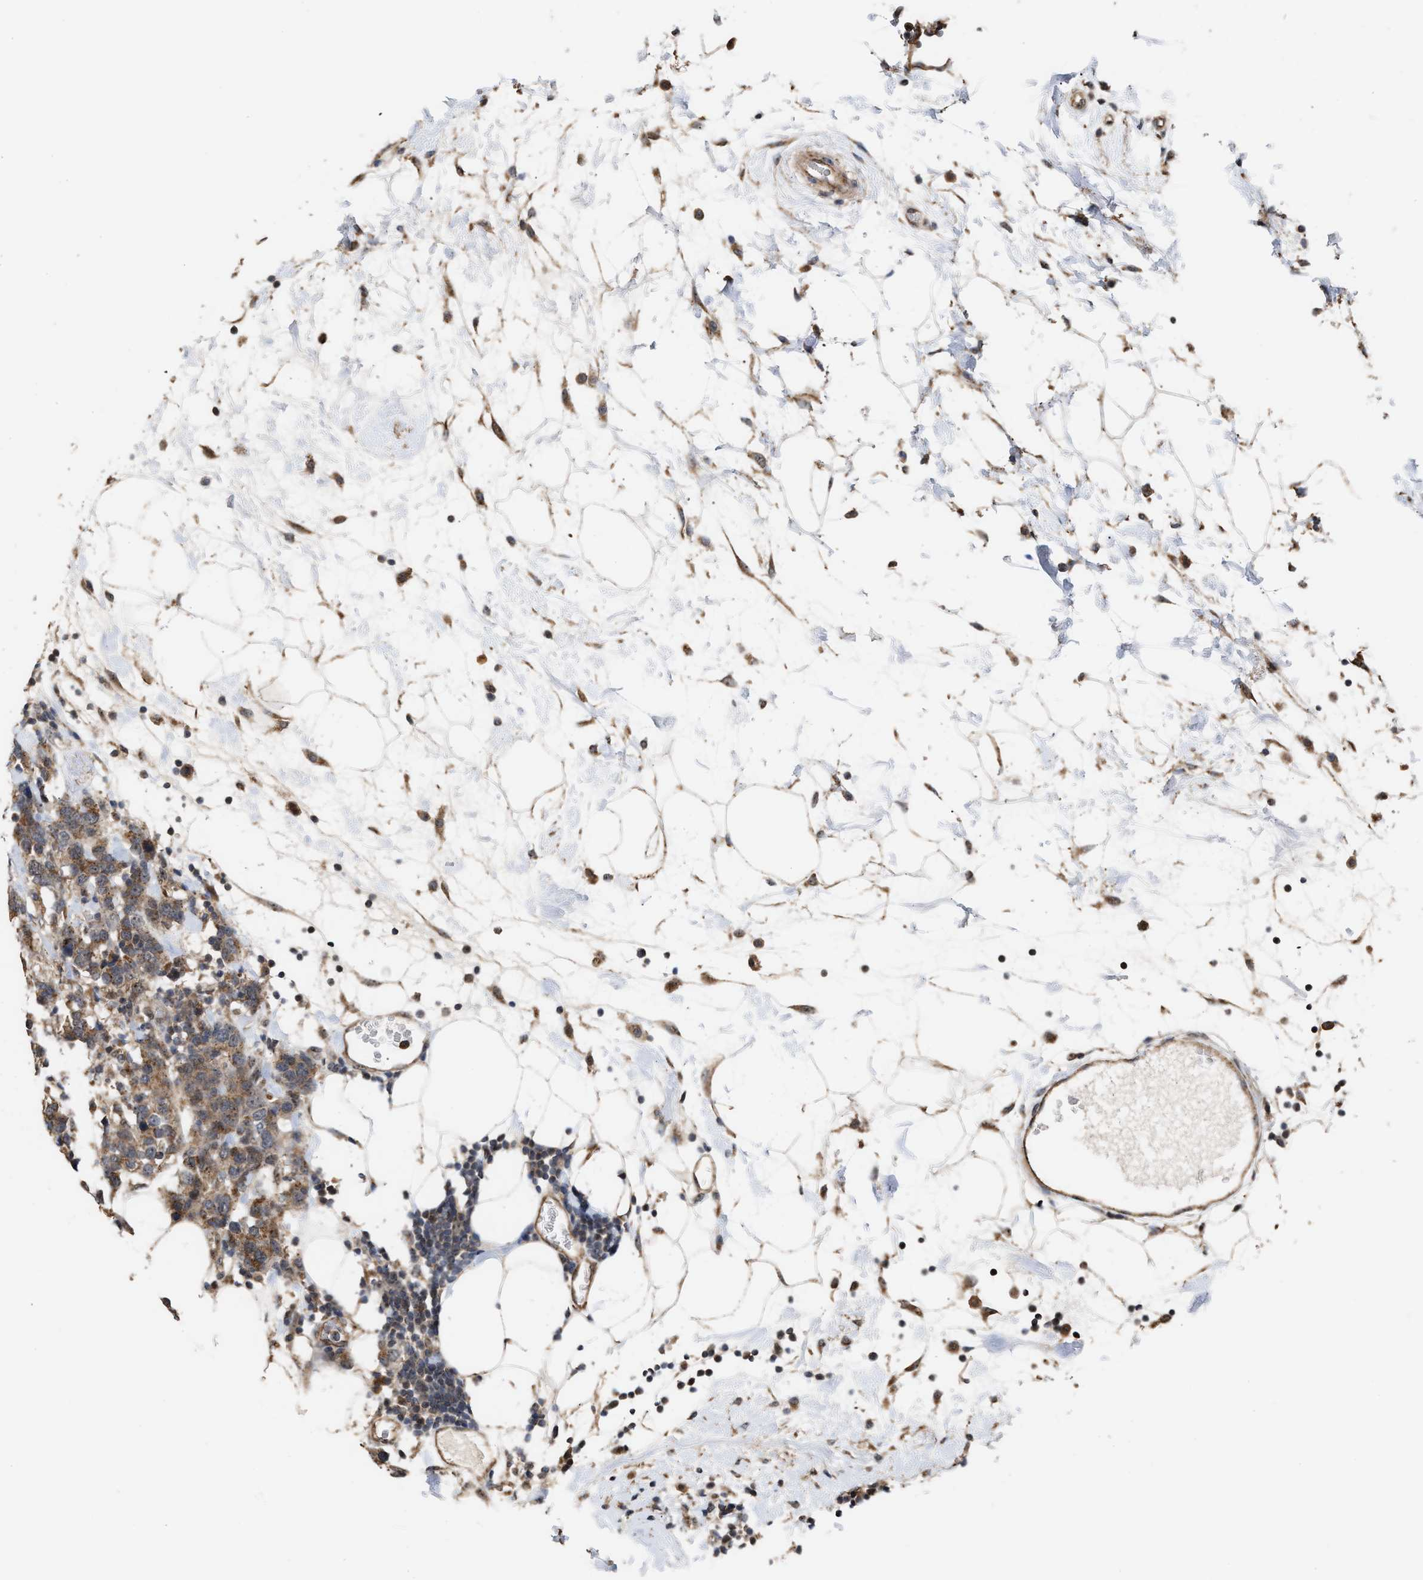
{"staining": {"intensity": "moderate", "quantity": ">75%", "location": "cytoplasmic/membranous"}, "tissue": "breast cancer", "cell_type": "Tumor cells", "image_type": "cancer", "snomed": [{"axis": "morphology", "description": "Lobular carcinoma"}, {"axis": "topography", "description": "Breast"}], "caption": "Human breast cancer stained with a brown dye reveals moderate cytoplasmic/membranous positive staining in approximately >75% of tumor cells.", "gene": "EXOSC2", "patient": {"sex": "female", "age": 59}}